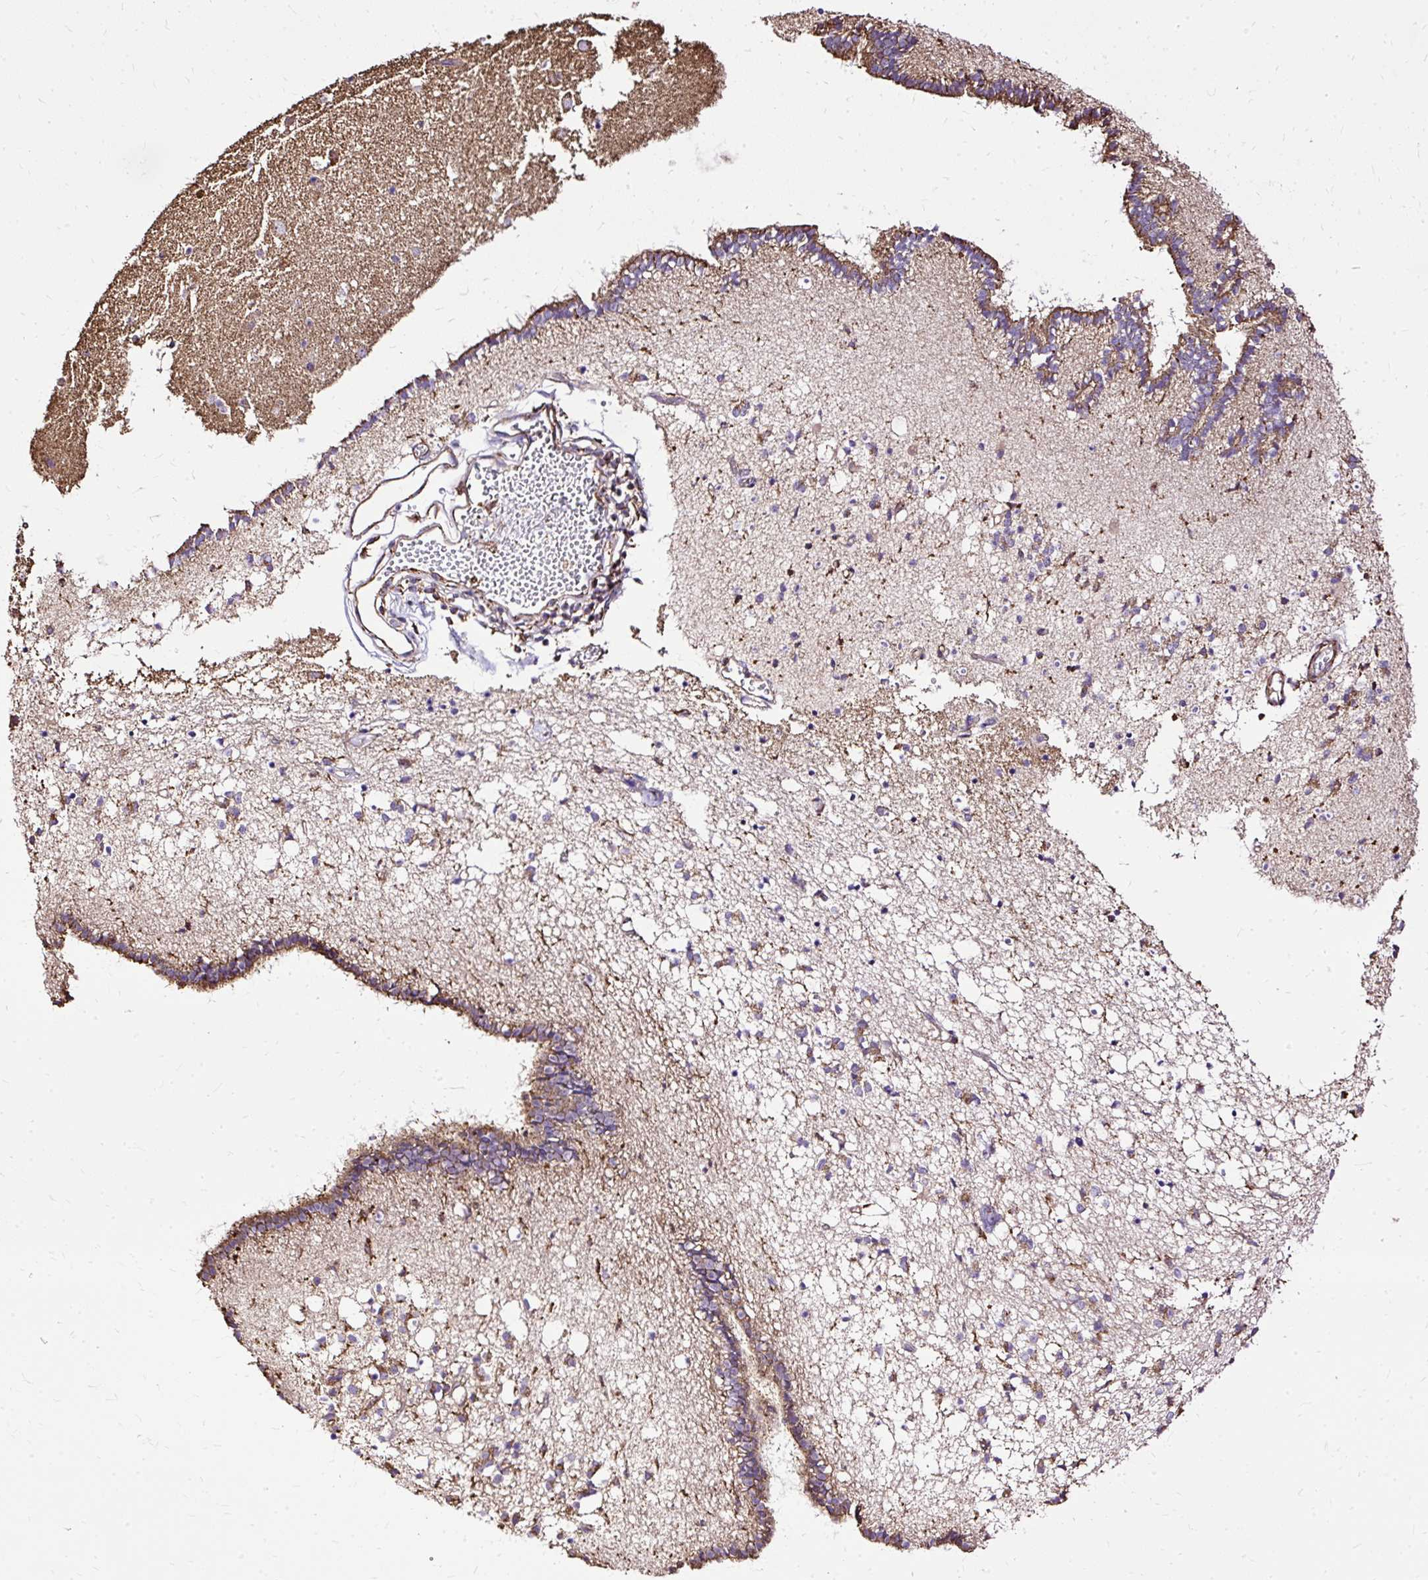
{"staining": {"intensity": "moderate", "quantity": "<25%", "location": "cytoplasmic/membranous"}, "tissue": "caudate", "cell_type": "Glial cells", "image_type": "normal", "snomed": [{"axis": "morphology", "description": "Normal tissue, NOS"}, {"axis": "topography", "description": "Lateral ventricle wall"}], "caption": "This micrograph reveals immunohistochemistry (IHC) staining of unremarkable caudate, with low moderate cytoplasmic/membranous positivity in about <25% of glial cells.", "gene": "KLHL11", "patient": {"sex": "male", "age": 58}}